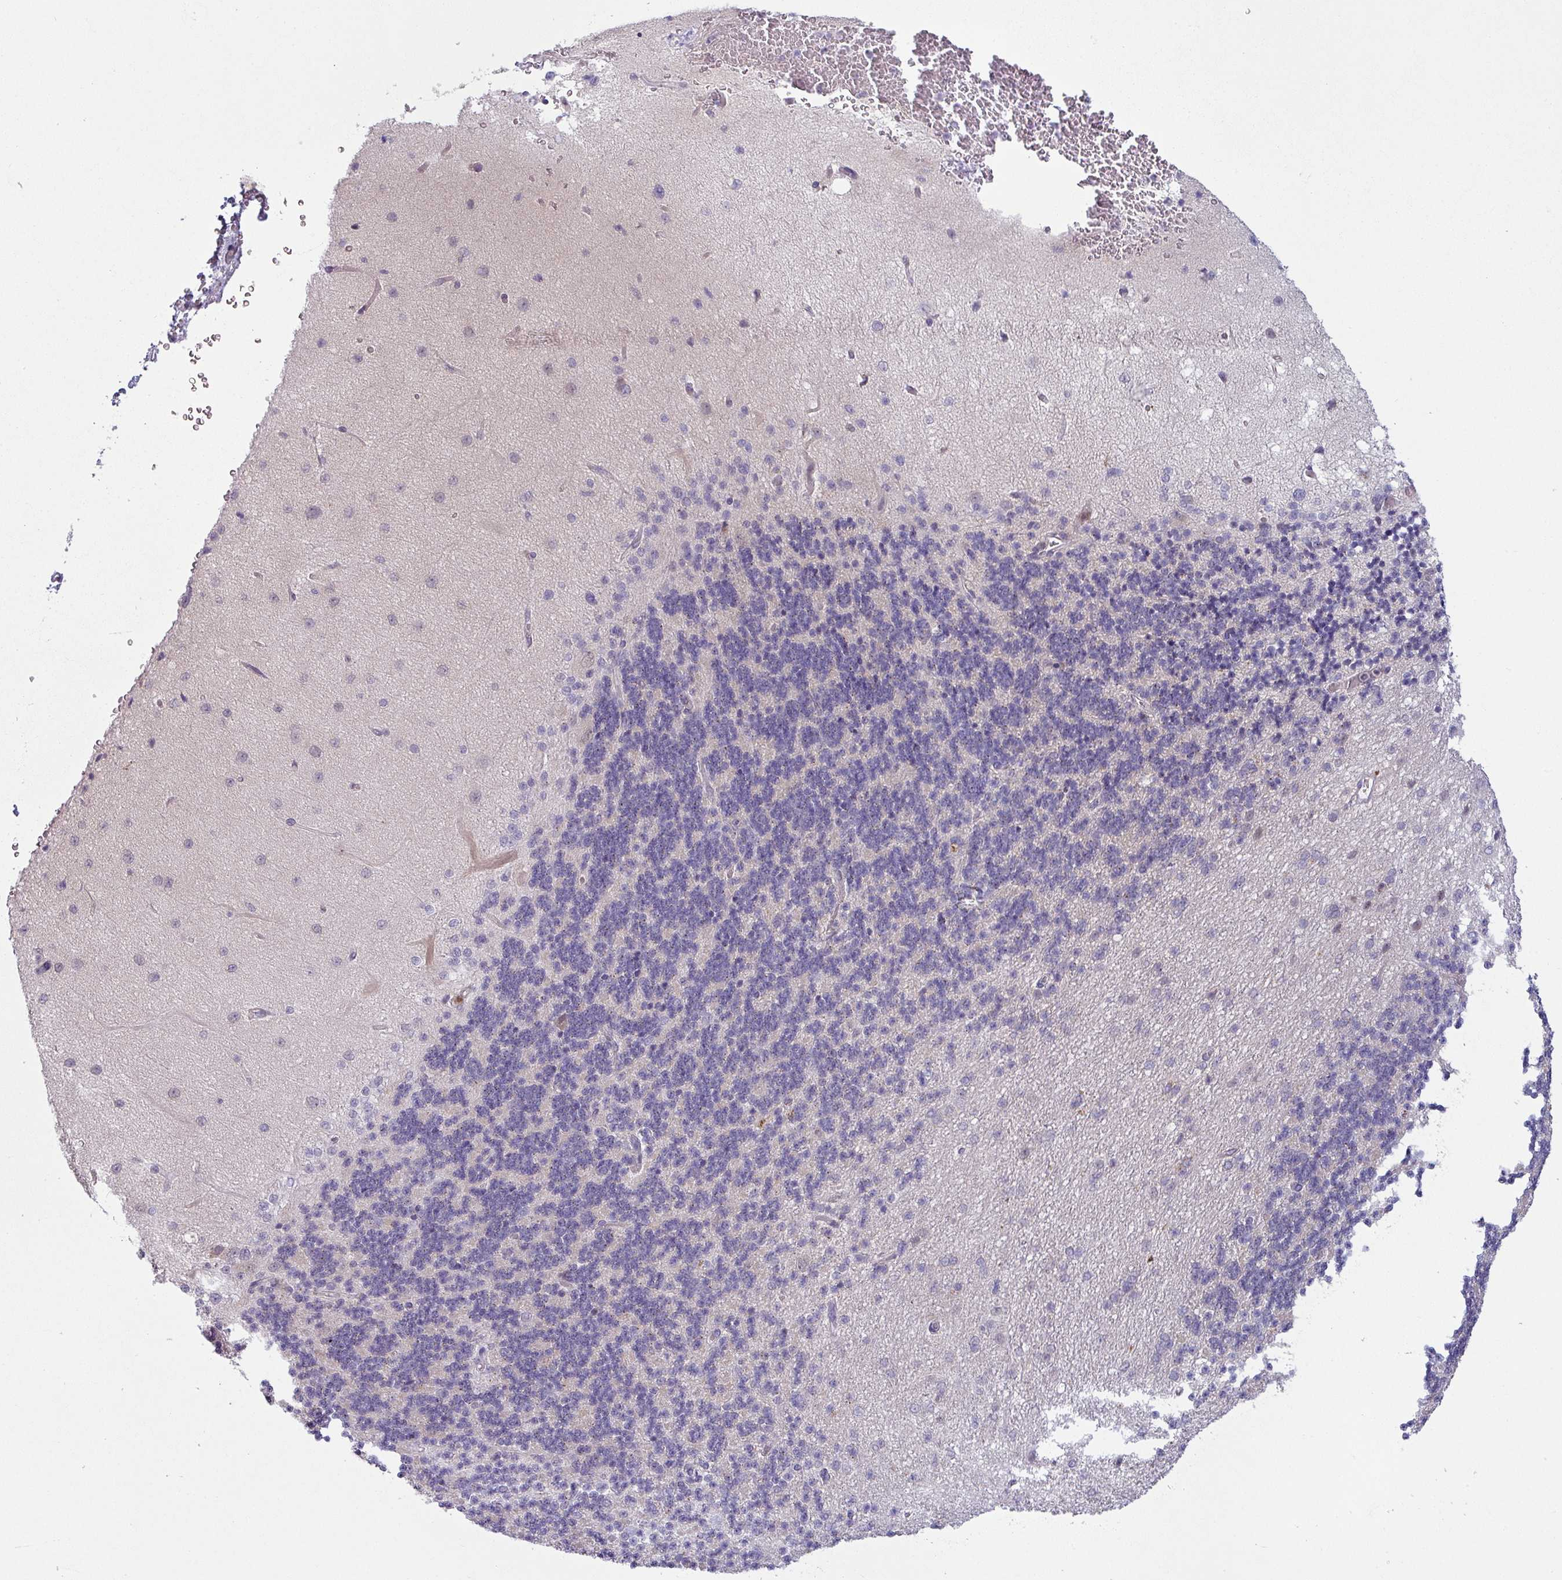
{"staining": {"intensity": "negative", "quantity": "none", "location": "none"}, "tissue": "cerebellum", "cell_type": "Cells in granular layer", "image_type": "normal", "snomed": [{"axis": "morphology", "description": "Normal tissue, NOS"}, {"axis": "topography", "description": "Cerebellum"}], "caption": "Protein analysis of unremarkable cerebellum demonstrates no significant staining in cells in granular layer.", "gene": "CCDC144A", "patient": {"sex": "female", "age": 29}}